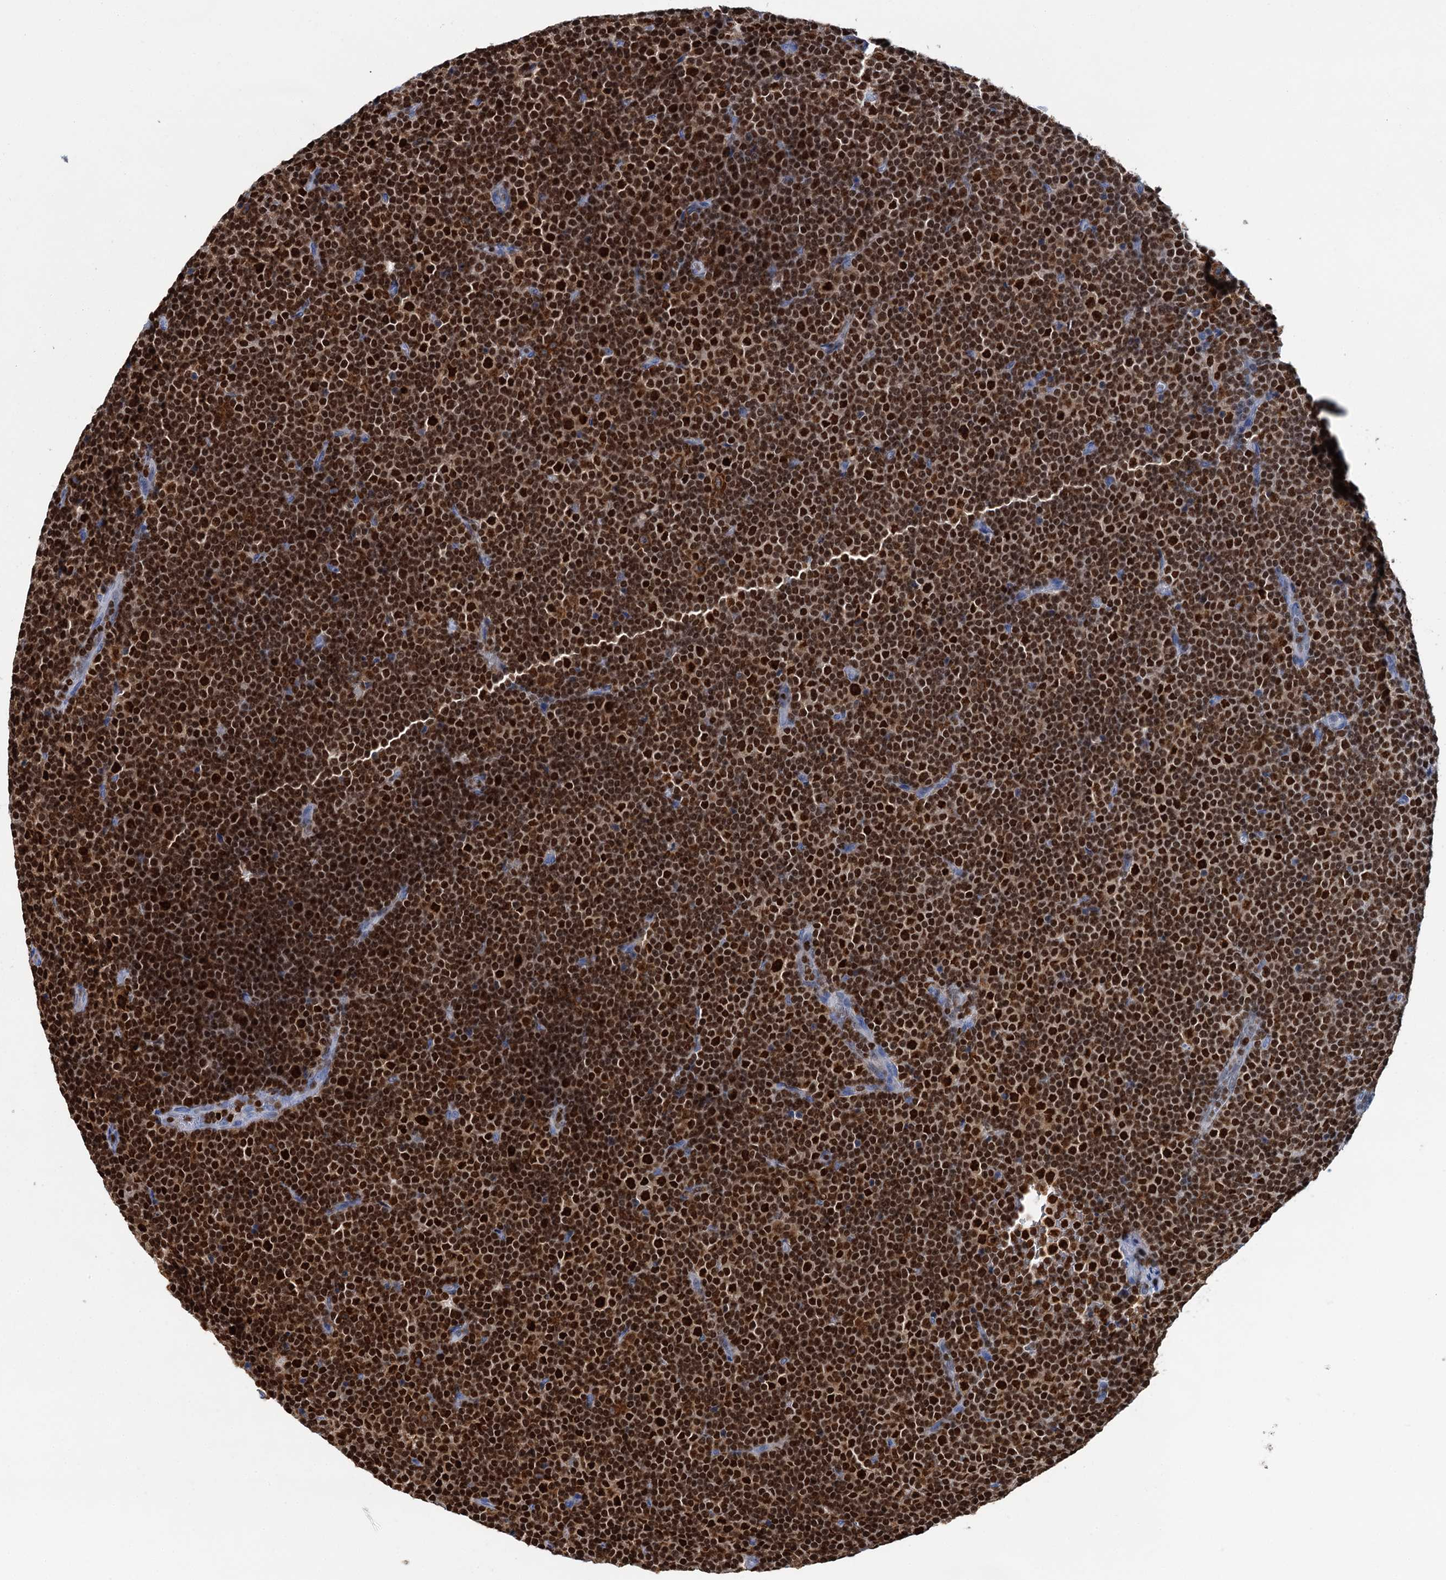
{"staining": {"intensity": "strong", "quantity": ">75%", "location": "nuclear"}, "tissue": "lymphoma", "cell_type": "Tumor cells", "image_type": "cancer", "snomed": [{"axis": "morphology", "description": "Malignant lymphoma, non-Hodgkin's type, Low grade"}, {"axis": "topography", "description": "Lymph node"}], "caption": "Lymphoma tissue exhibits strong nuclear expression in about >75% of tumor cells, visualized by immunohistochemistry.", "gene": "CELF2", "patient": {"sex": "female", "age": 67}}